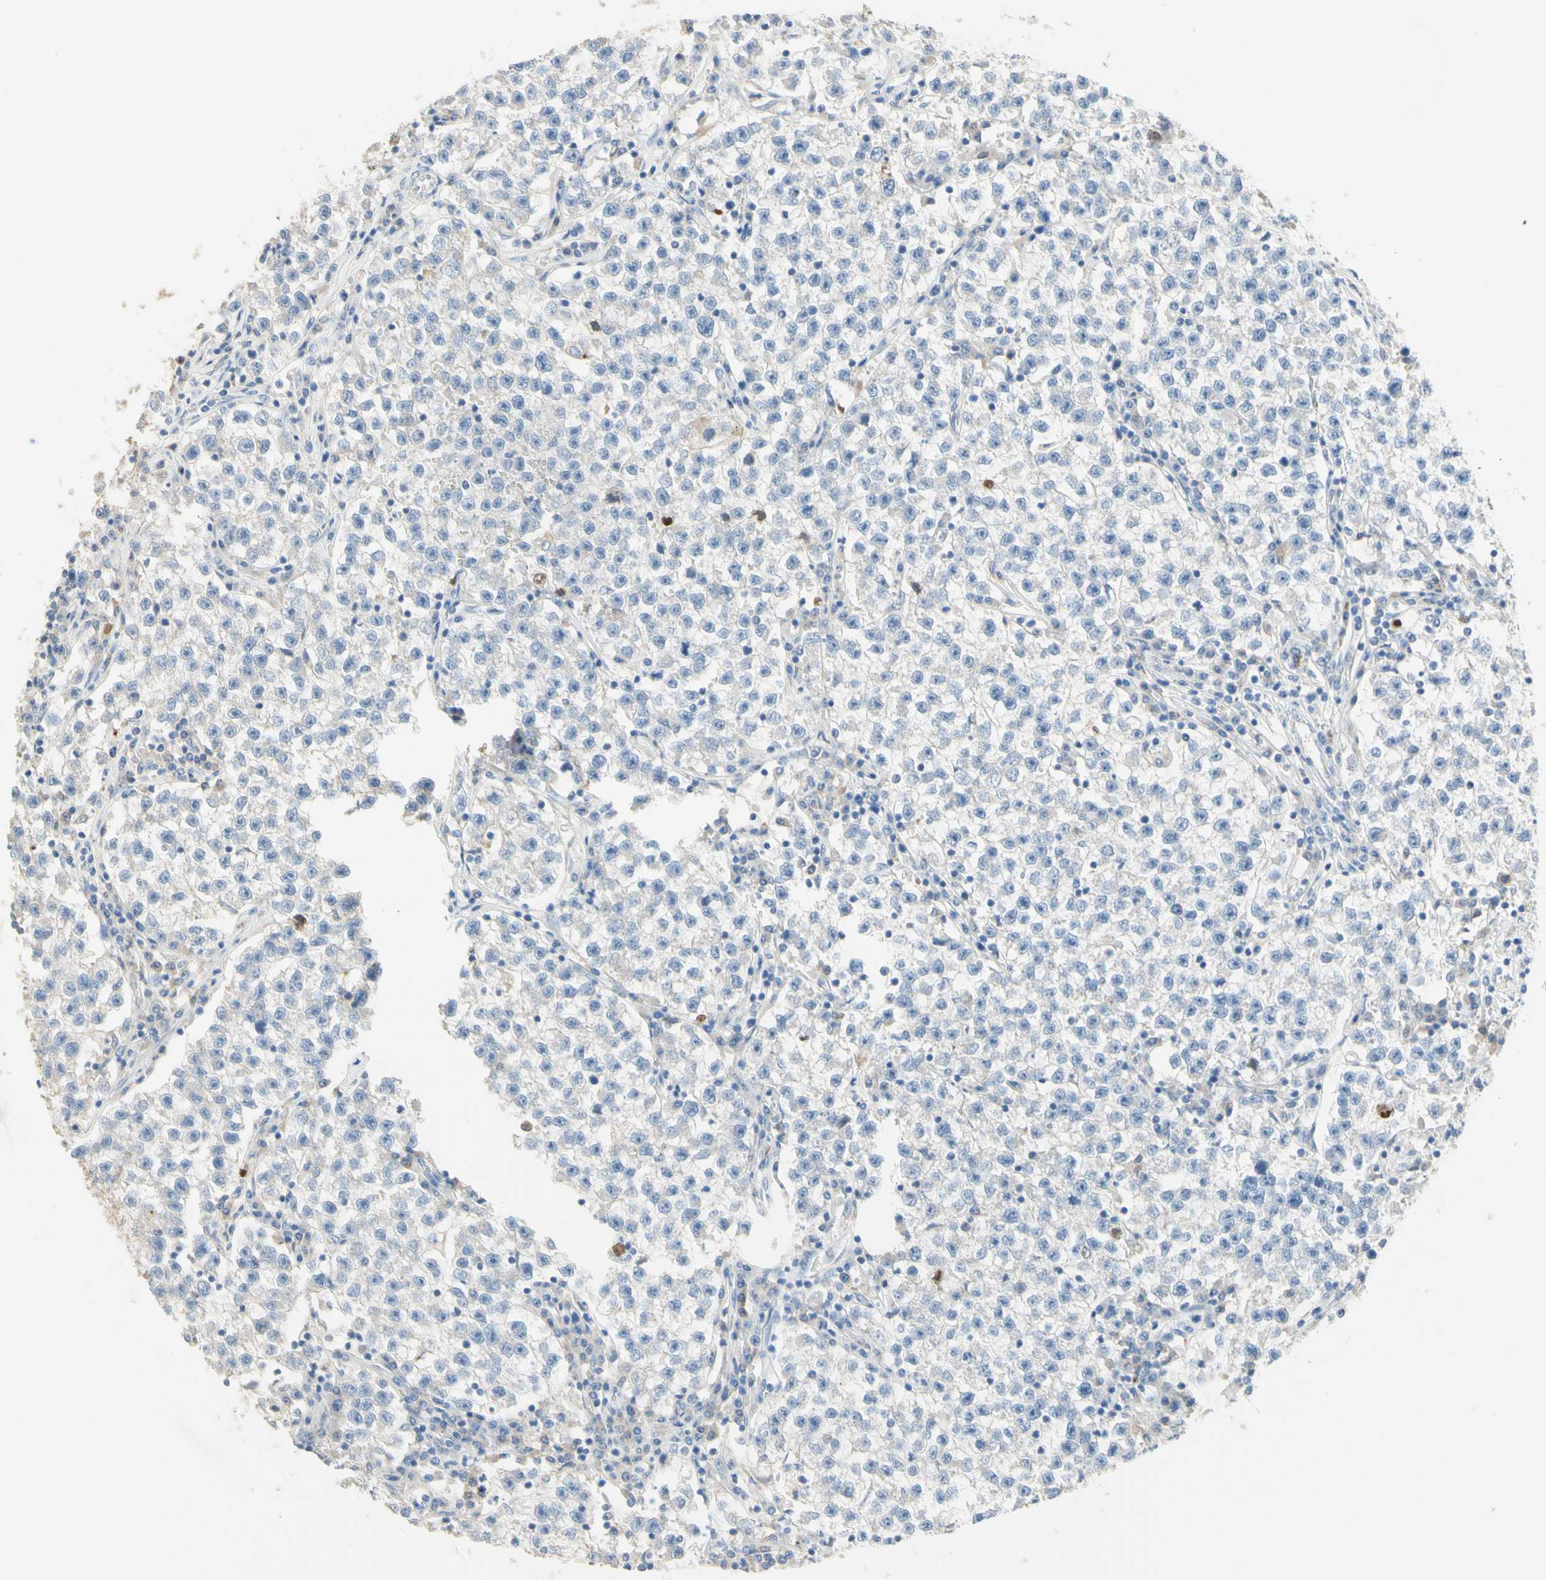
{"staining": {"intensity": "moderate", "quantity": "<25%", "location": "nuclear"}, "tissue": "testis cancer", "cell_type": "Tumor cells", "image_type": "cancer", "snomed": [{"axis": "morphology", "description": "Seminoma, NOS"}, {"axis": "topography", "description": "Testis"}], "caption": "Immunohistochemical staining of testis cancer exhibits moderate nuclear protein expression in approximately <25% of tumor cells.", "gene": "NECTIN4", "patient": {"sex": "male", "age": 22}}